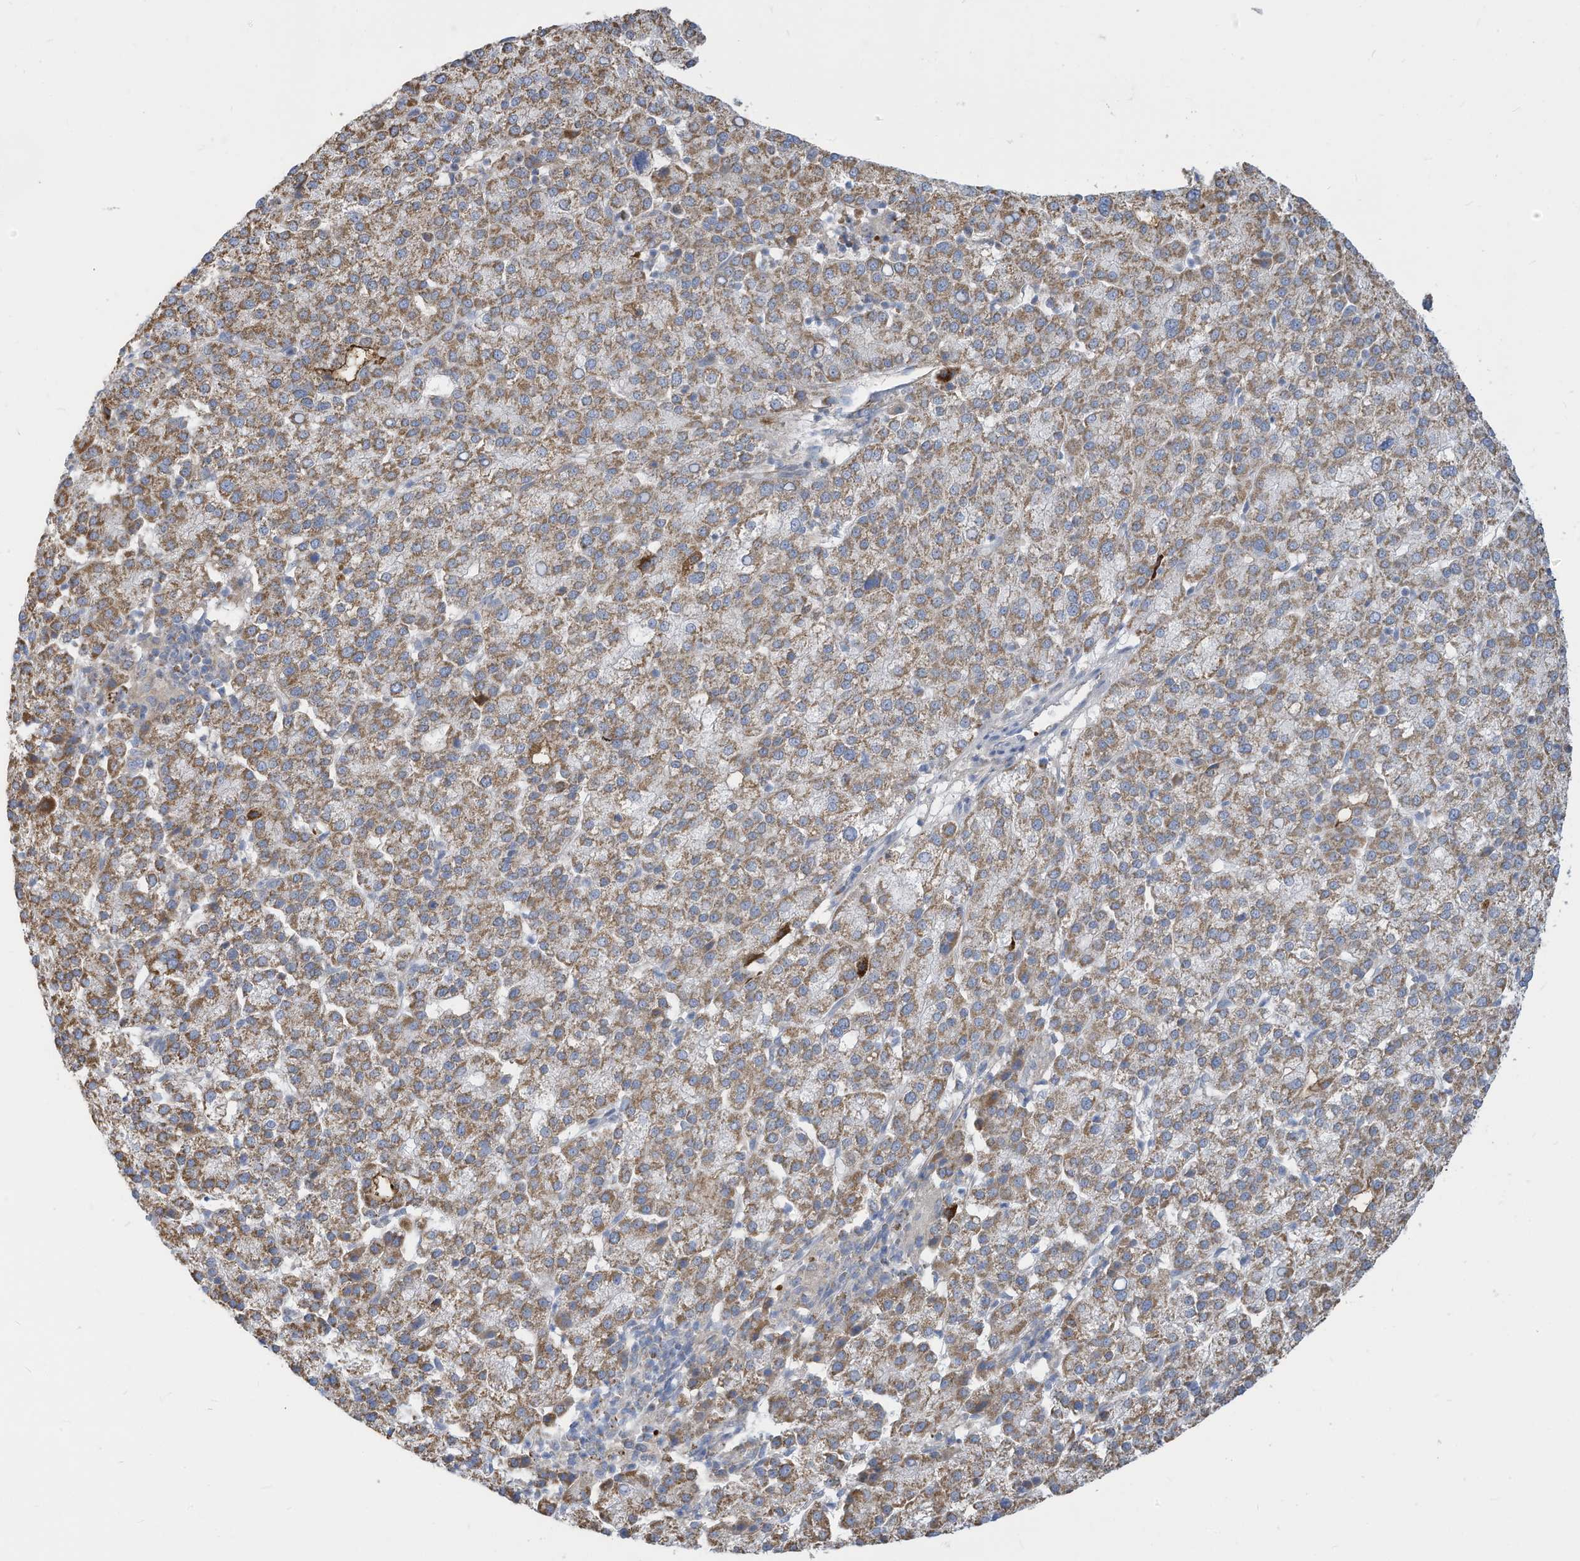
{"staining": {"intensity": "moderate", "quantity": ">75%", "location": "cytoplasmic/membranous"}, "tissue": "liver cancer", "cell_type": "Tumor cells", "image_type": "cancer", "snomed": [{"axis": "morphology", "description": "Carcinoma, Hepatocellular, NOS"}, {"axis": "topography", "description": "Liver"}], "caption": "A histopathology image of human liver hepatocellular carcinoma stained for a protein displays moderate cytoplasmic/membranous brown staining in tumor cells.", "gene": "NLN", "patient": {"sex": "female", "age": 58}}